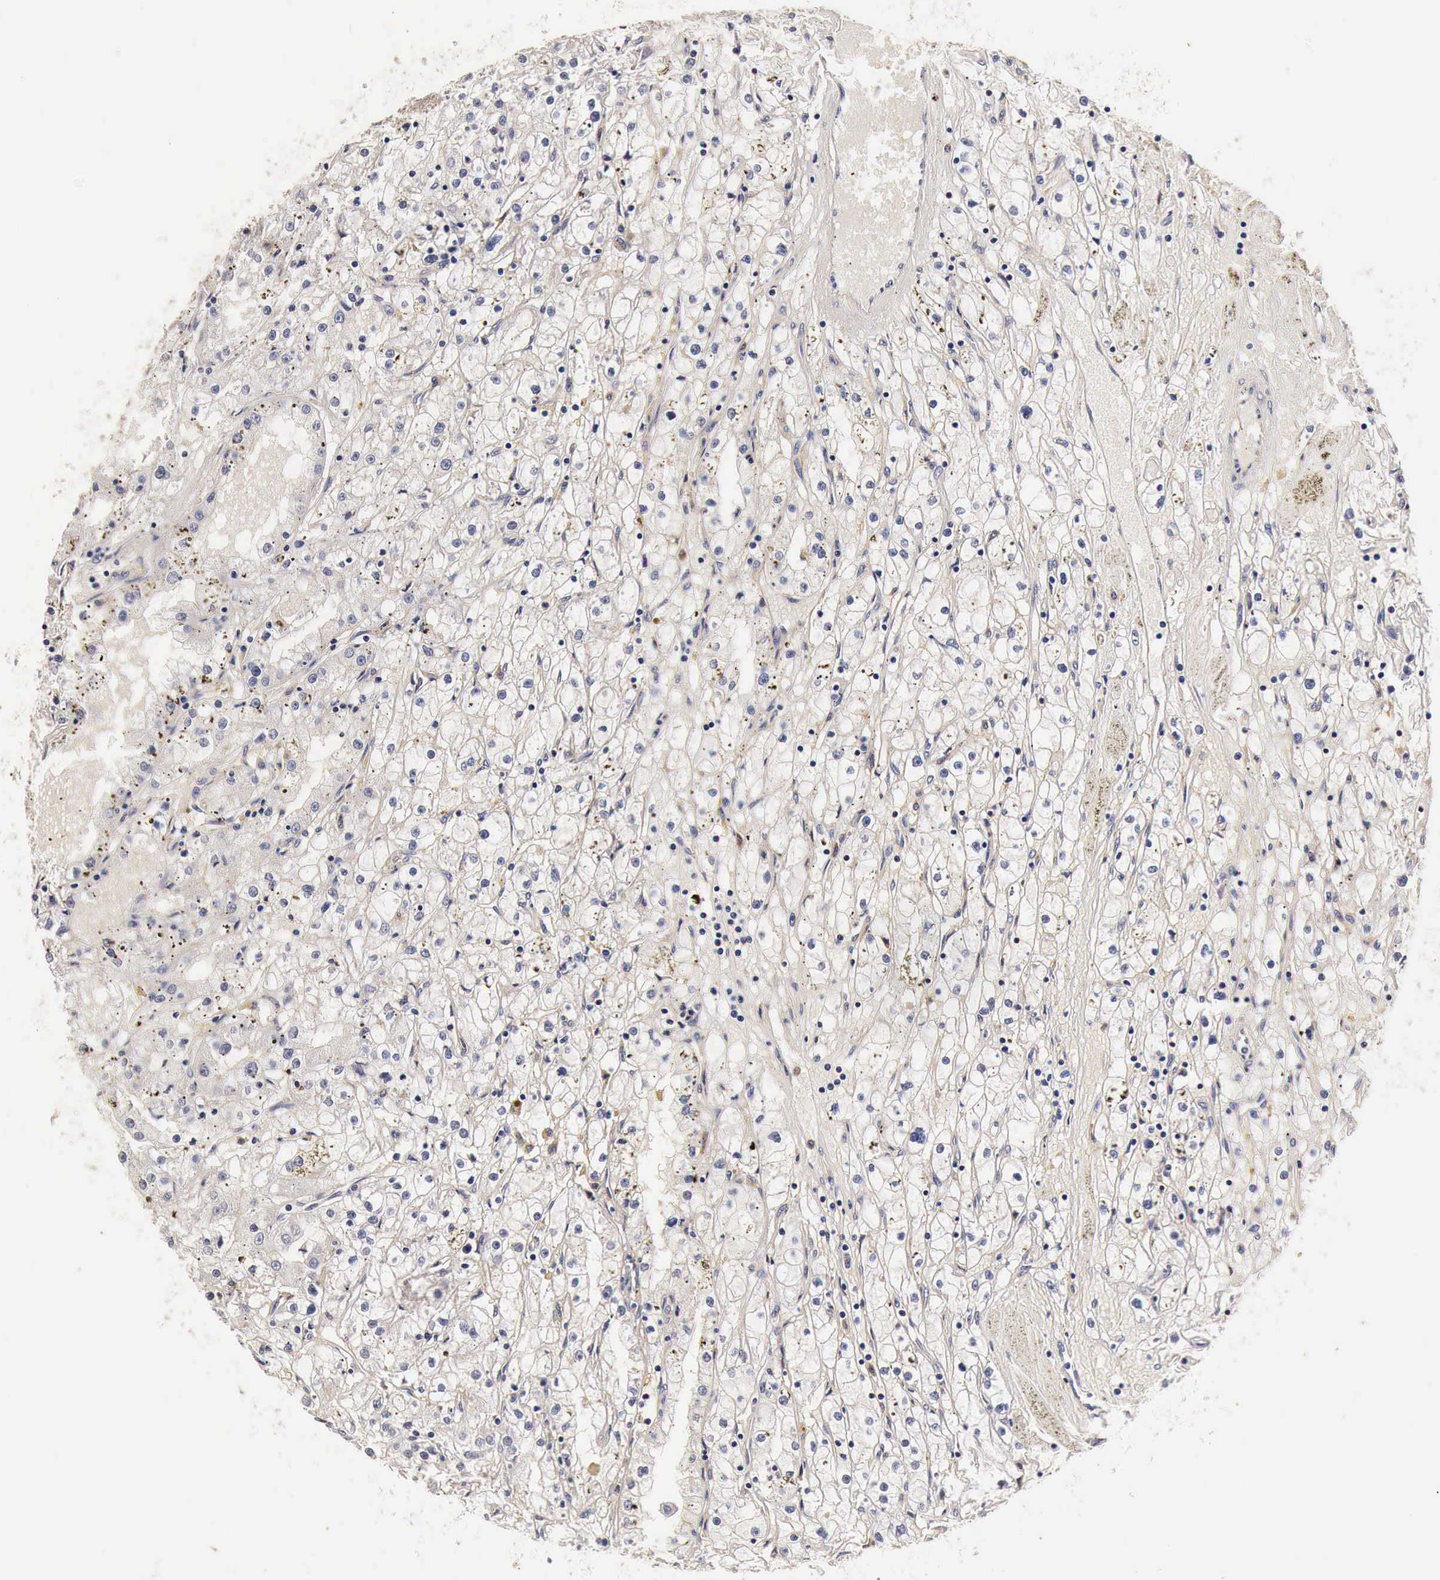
{"staining": {"intensity": "negative", "quantity": "none", "location": "none"}, "tissue": "renal cancer", "cell_type": "Tumor cells", "image_type": "cancer", "snomed": [{"axis": "morphology", "description": "Adenocarcinoma, NOS"}, {"axis": "topography", "description": "Kidney"}], "caption": "Immunohistochemistry (IHC) image of human renal adenocarcinoma stained for a protein (brown), which displays no expression in tumor cells. (Brightfield microscopy of DAB (3,3'-diaminobenzidine) immunohistochemistry at high magnification).", "gene": "RP2", "patient": {"sex": "male", "age": 56}}